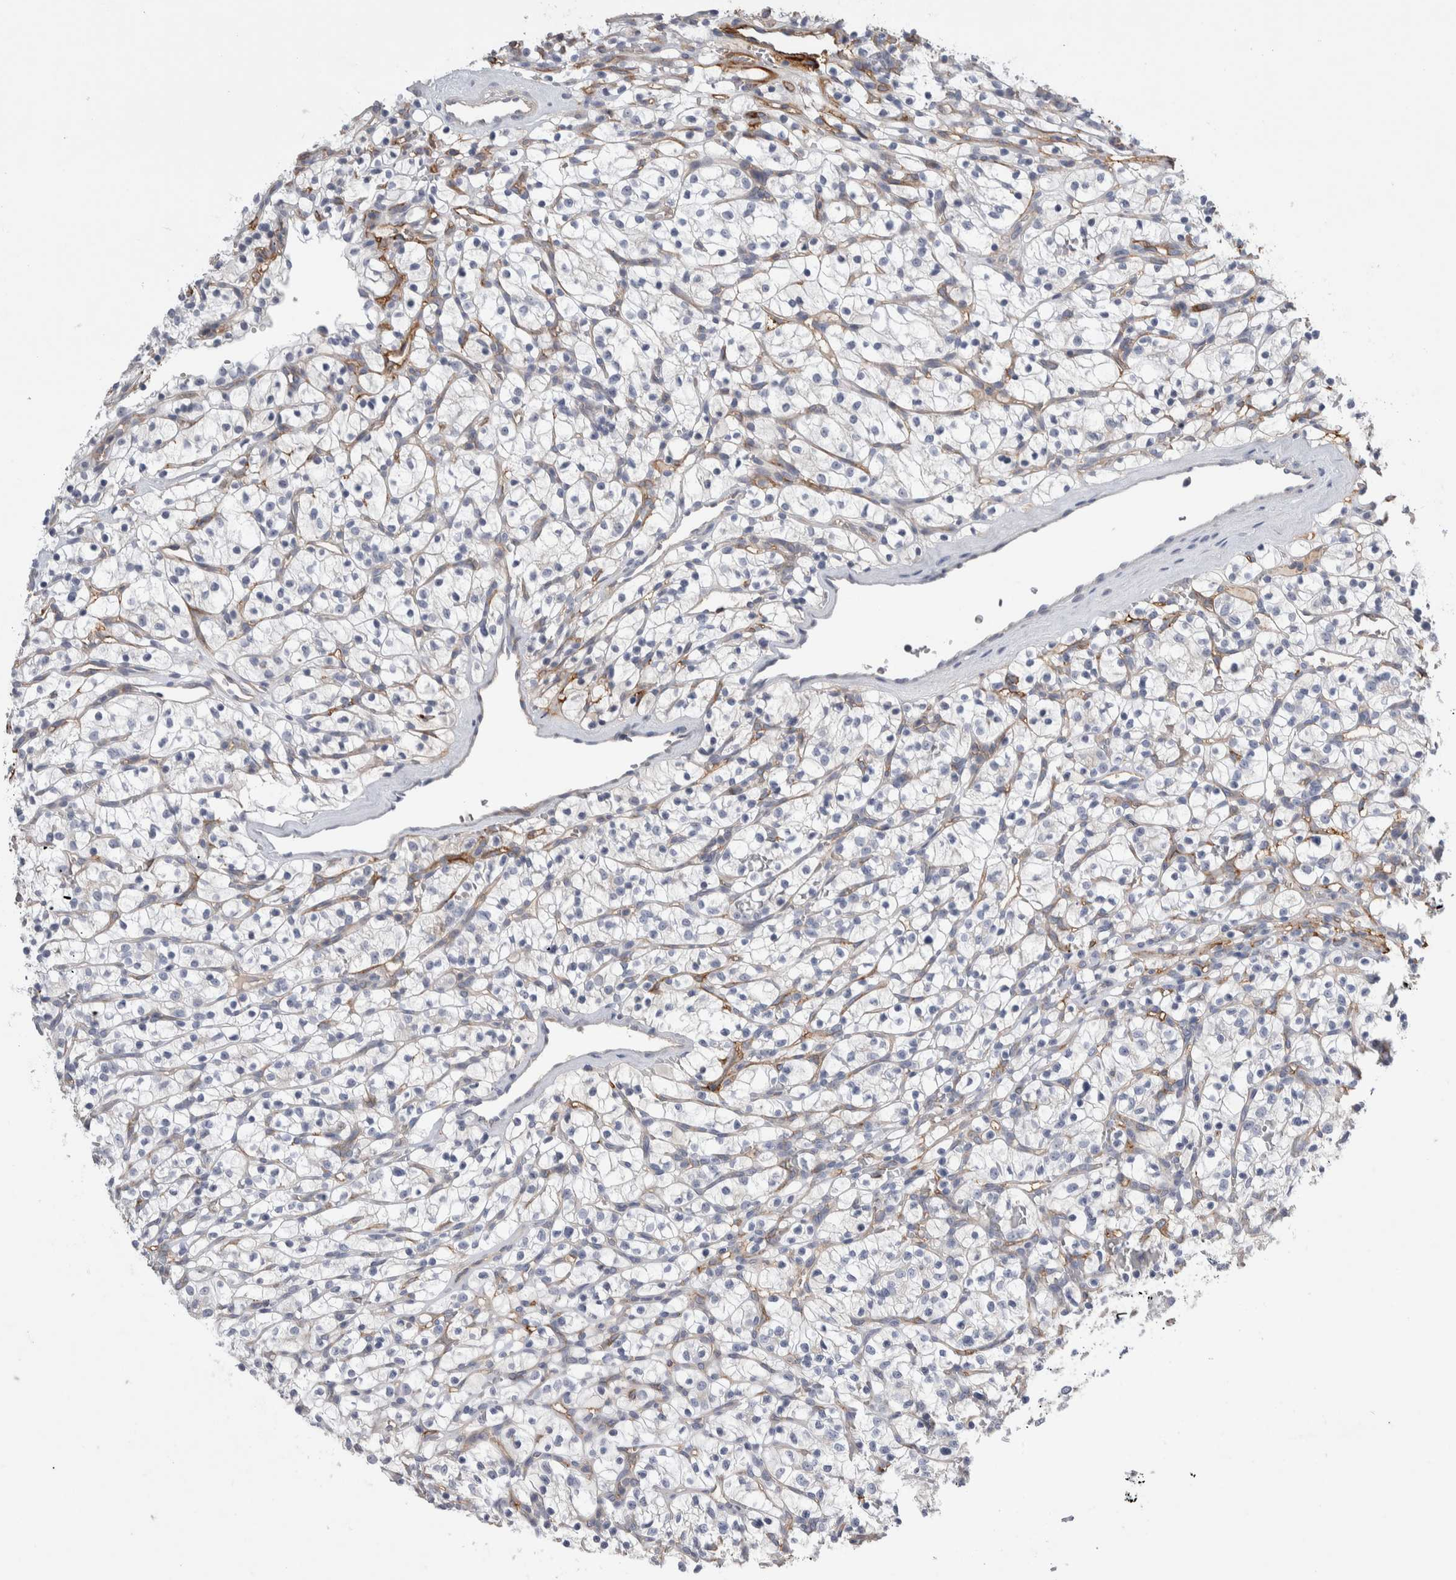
{"staining": {"intensity": "negative", "quantity": "none", "location": "none"}, "tissue": "renal cancer", "cell_type": "Tumor cells", "image_type": "cancer", "snomed": [{"axis": "morphology", "description": "Adenocarcinoma, NOS"}, {"axis": "topography", "description": "Kidney"}], "caption": "A histopathology image of human renal adenocarcinoma is negative for staining in tumor cells.", "gene": "CEP131", "patient": {"sex": "female", "age": 57}}